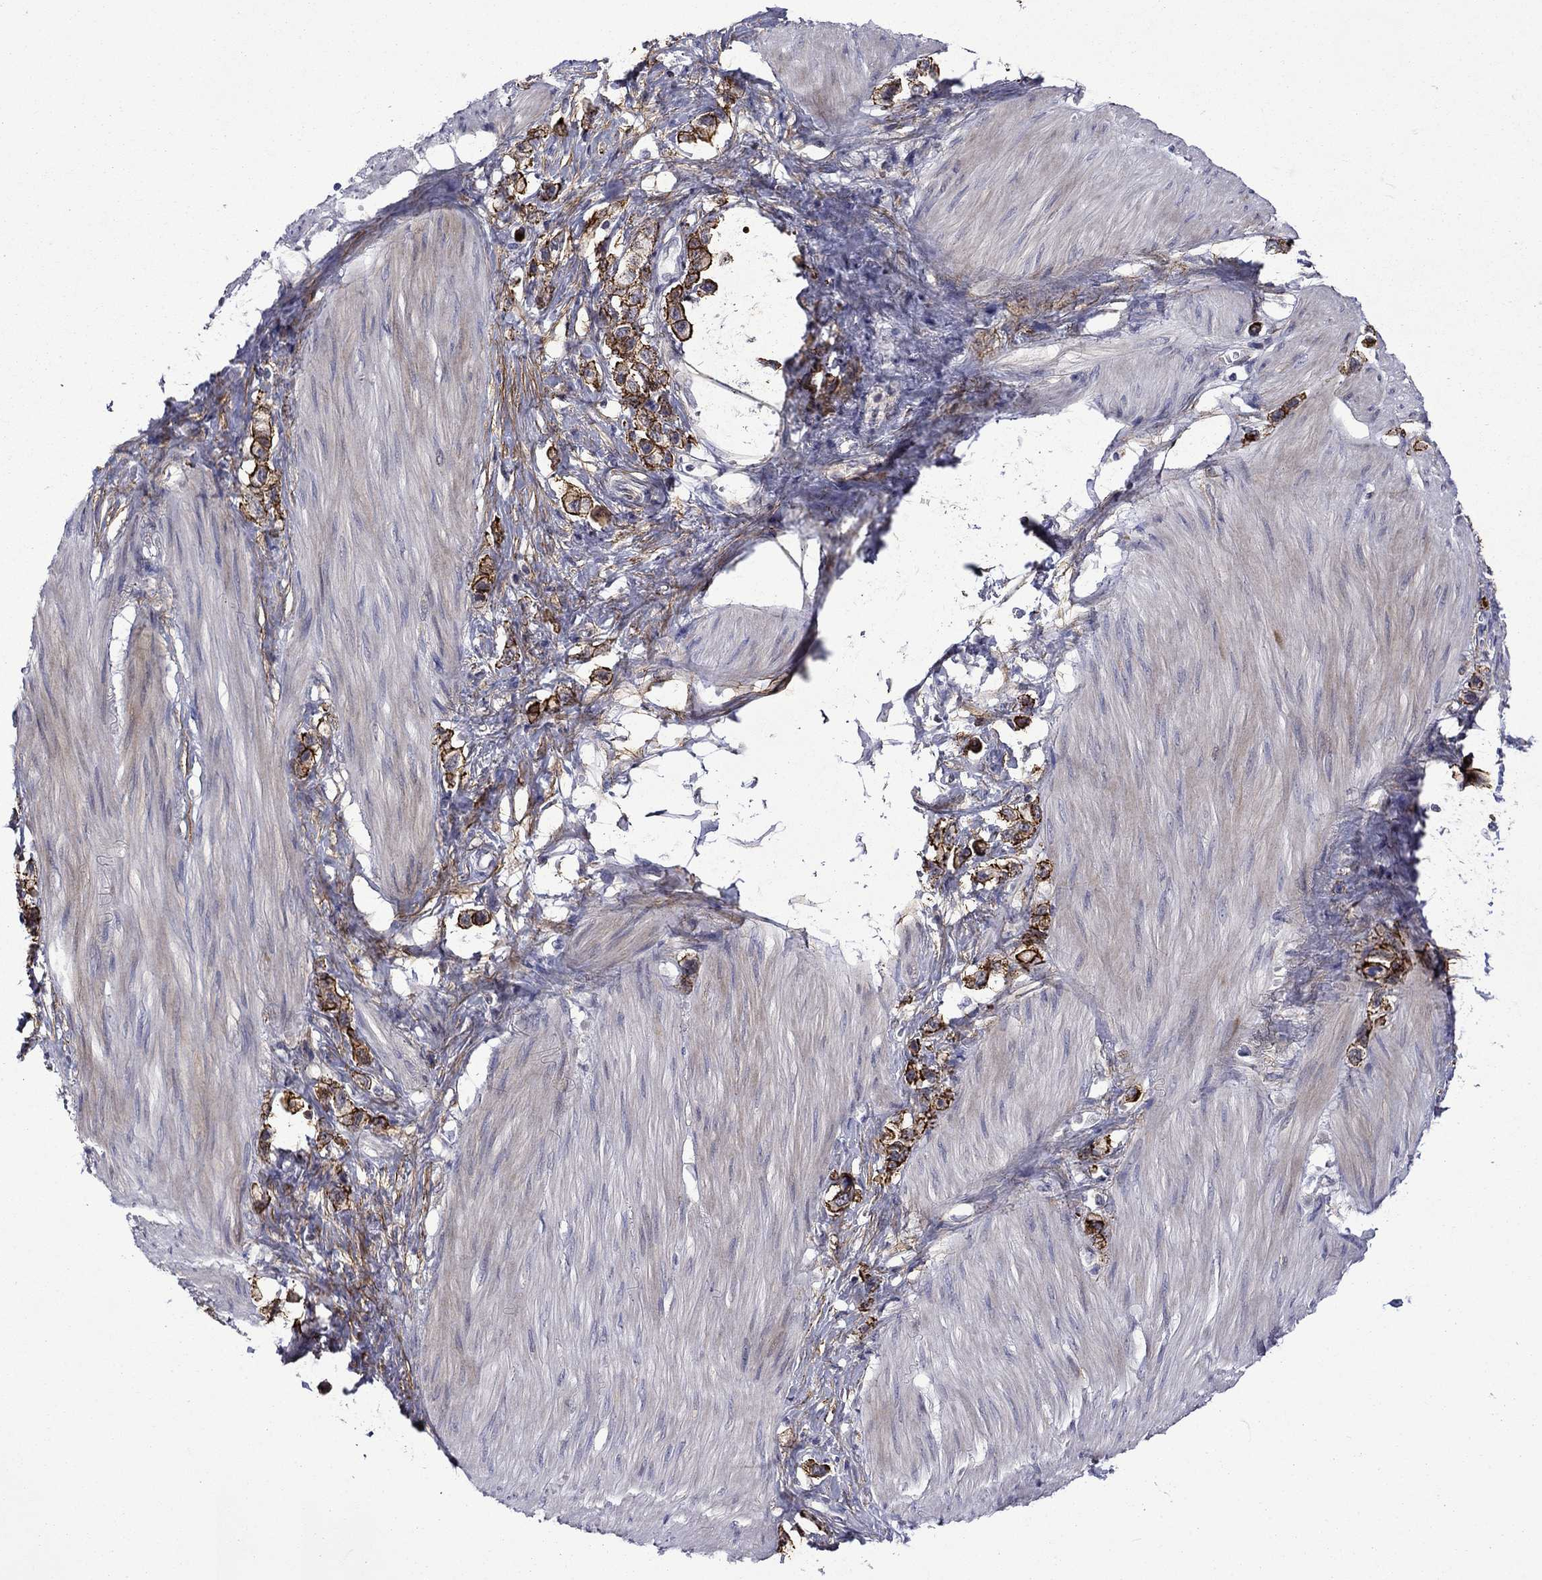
{"staining": {"intensity": "strong", "quantity": ">75%", "location": "cytoplasmic/membranous"}, "tissue": "stomach cancer", "cell_type": "Tumor cells", "image_type": "cancer", "snomed": [{"axis": "morphology", "description": "Normal tissue, NOS"}, {"axis": "morphology", "description": "Adenocarcinoma, NOS"}, {"axis": "morphology", "description": "Adenocarcinoma, High grade"}, {"axis": "topography", "description": "Stomach, upper"}, {"axis": "topography", "description": "Stomach"}], "caption": "A photomicrograph of human adenocarcinoma (stomach) stained for a protein exhibits strong cytoplasmic/membranous brown staining in tumor cells. (IHC, brightfield microscopy, high magnification).", "gene": "LMO7", "patient": {"sex": "female", "age": 65}}